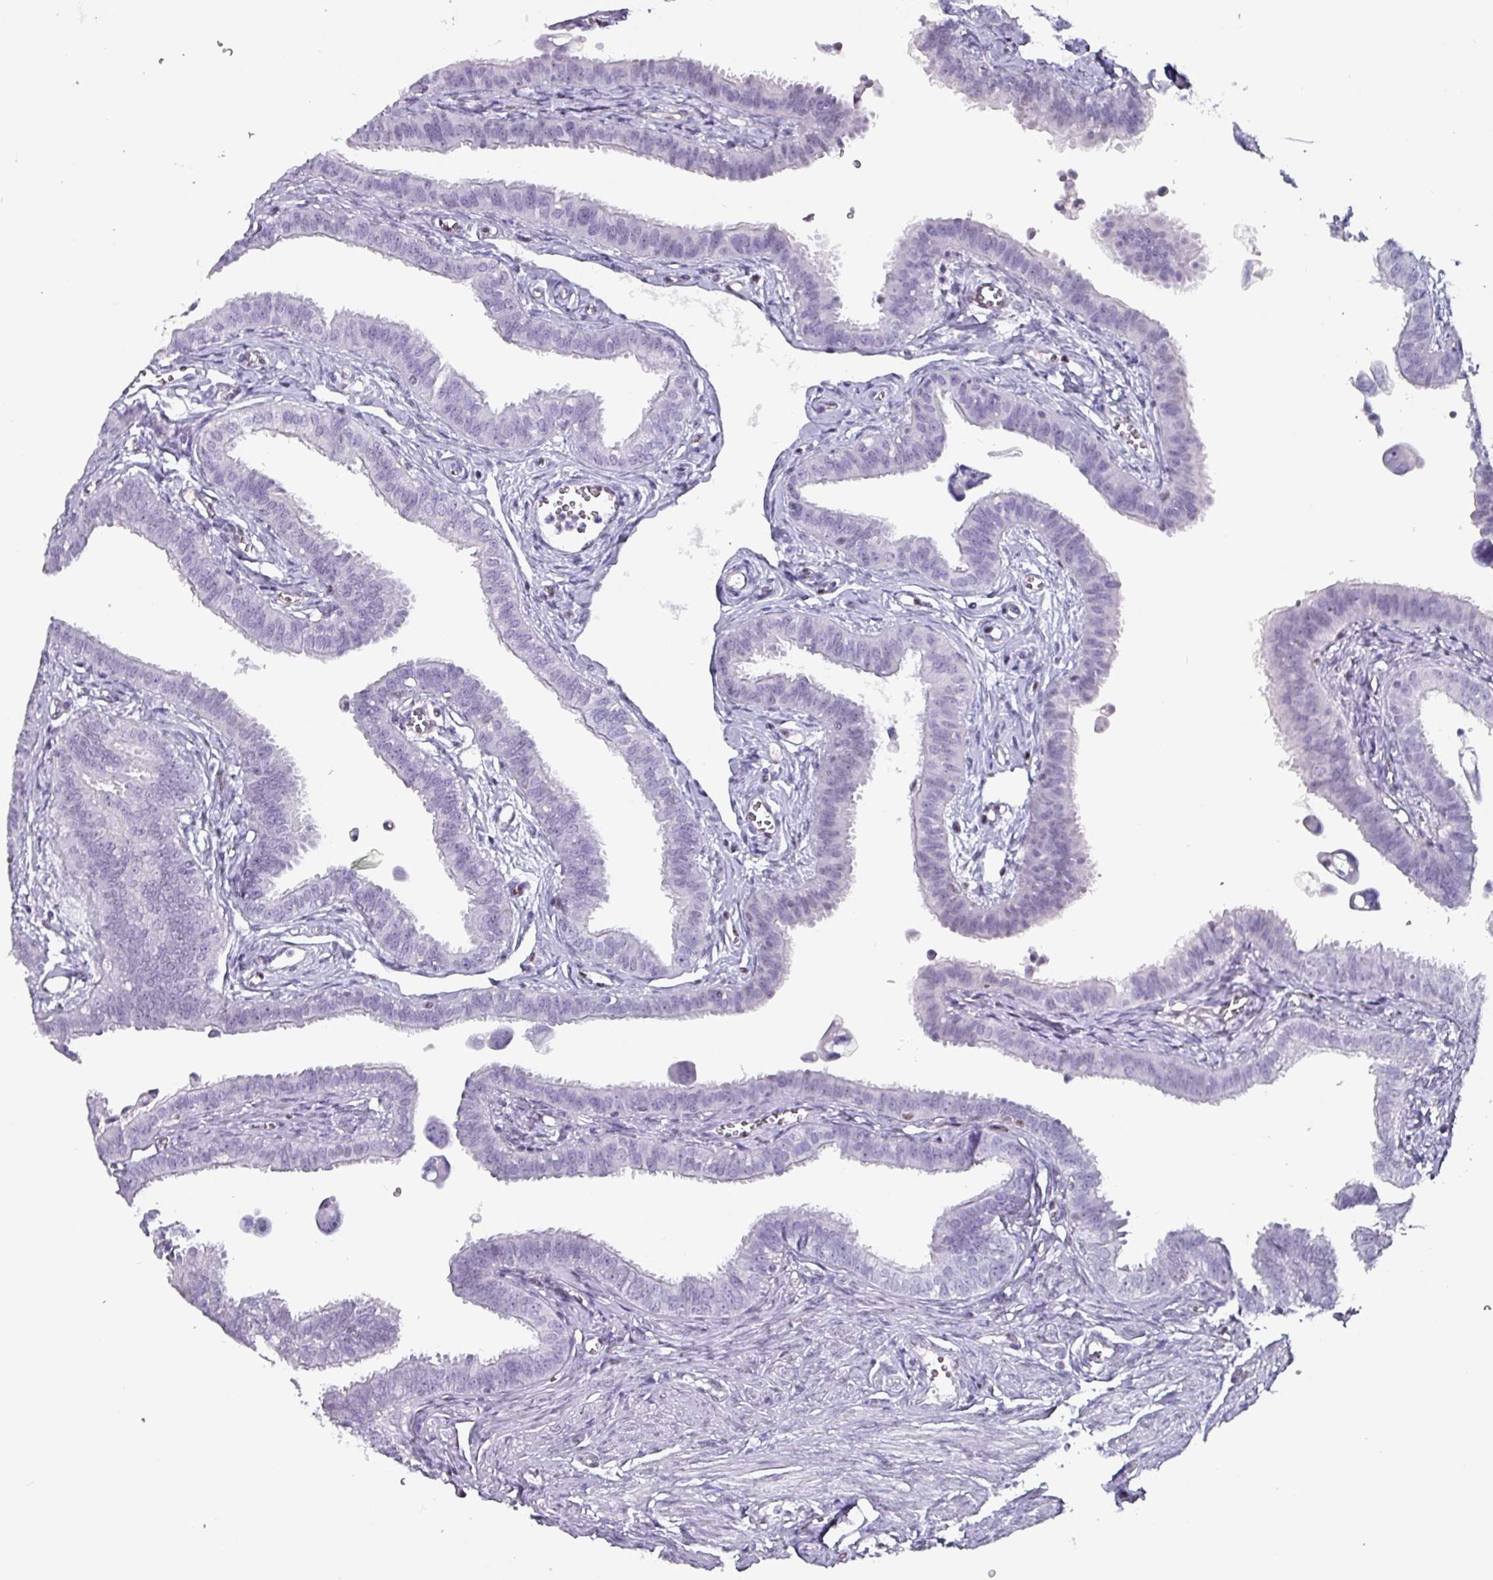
{"staining": {"intensity": "negative", "quantity": "none", "location": "none"}, "tissue": "fallopian tube", "cell_type": "Glandular cells", "image_type": "normal", "snomed": [{"axis": "morphology", "description": "Normal tissue, NOS"}, {"axis": "morphology", "description": "Carcinoma, NOS"}, {"axis": "topography", "description": "Fallopian tube"}, {"axis": "topography", "description": "Ovary"}], "caption": "Human fallopian tube stained for a protein using immunohistochemistry (IHC) reveals no expression in glandular cells.", "gene": "ZNF816", "patient": {"sex": "female", "age": 59}}